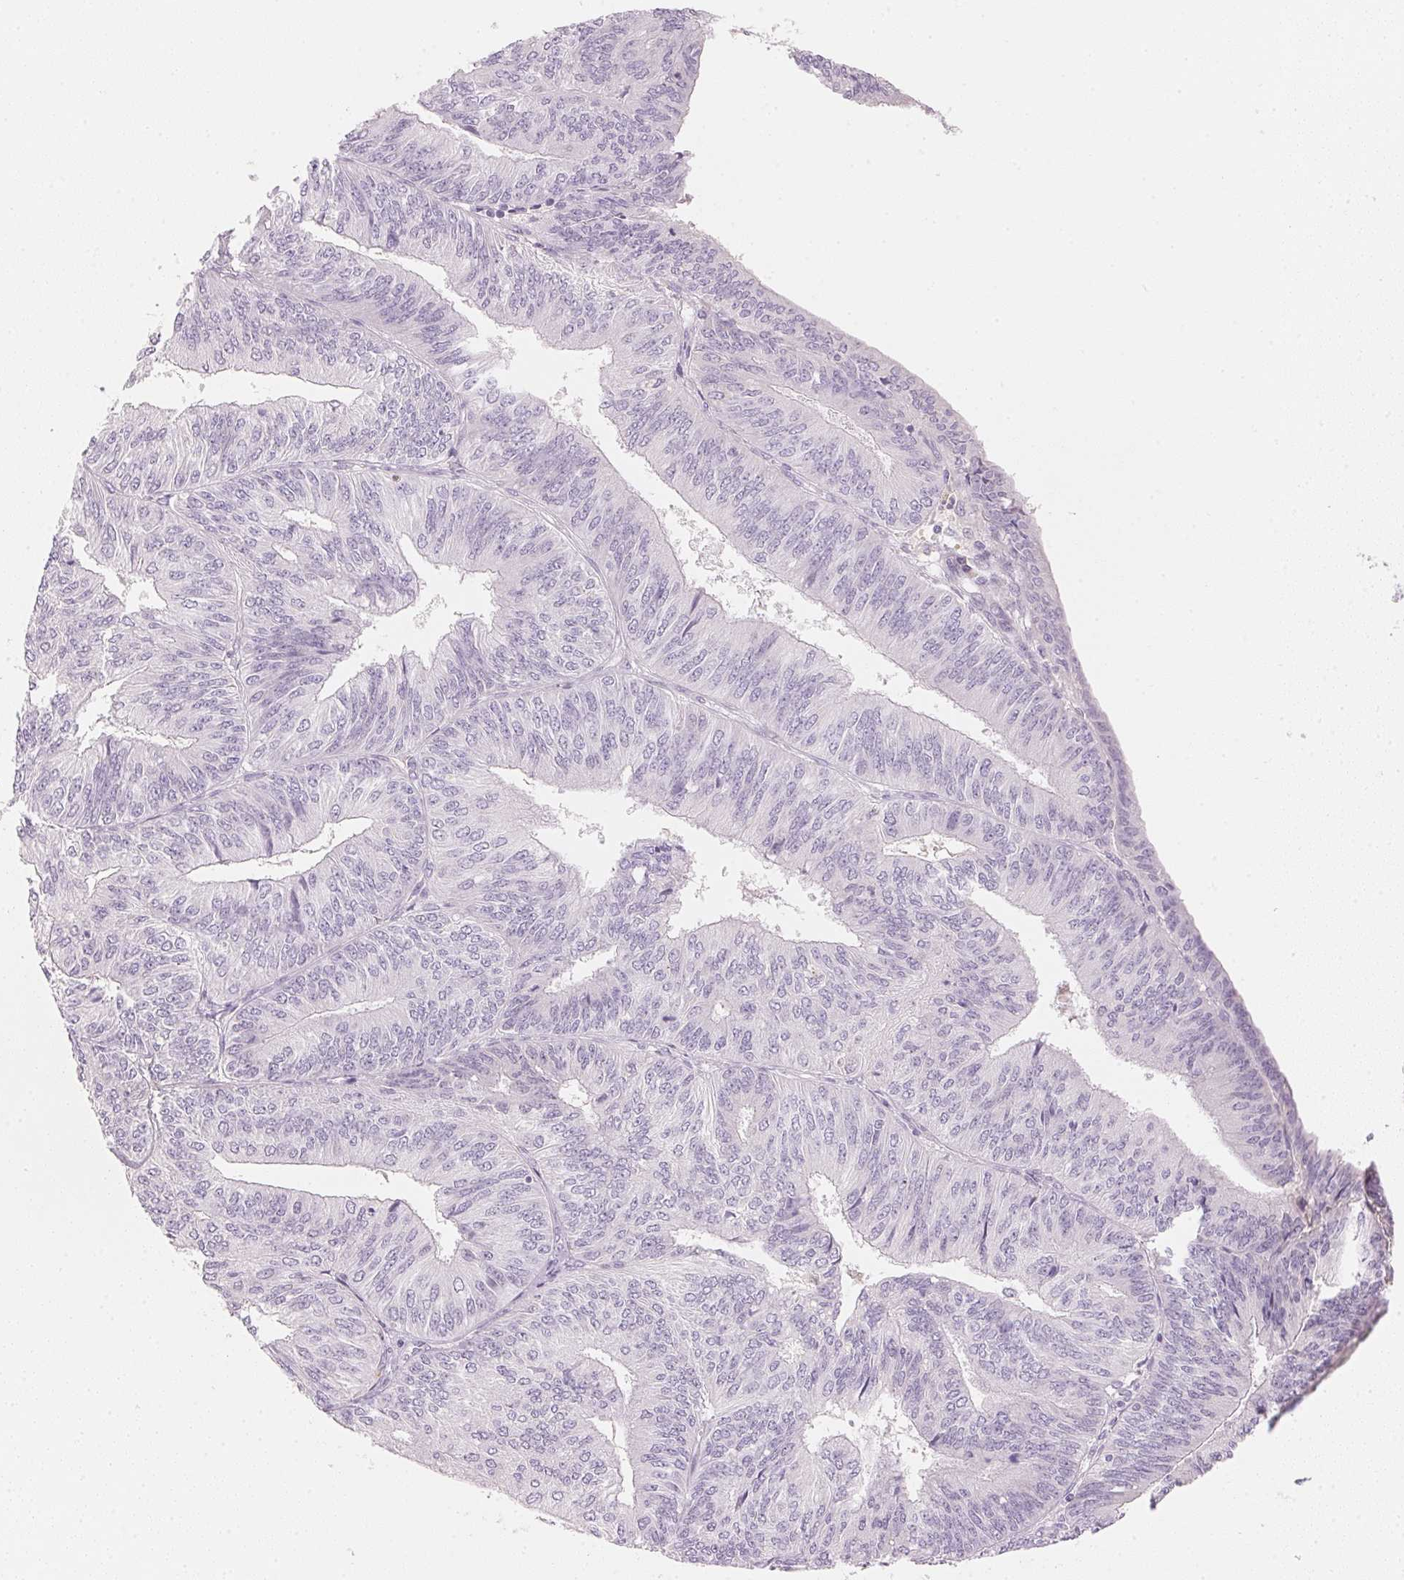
{"staining": {"intensity": "negative", "quantity": "none", "location": "none"}, "tissue": "endometrial cancer", "cell_type": "Tumor cells", "image_type": "cancer", "snomed": [{"axis": "morphology", "description": "Adenocarcinoma, NOS"}, {"axis": "topography", "description": "Endometrium"}], "caption": "Tumor cells show no significant protein positivity in endometrial adenocarcinoma.", "gene": "RMDN2", "patient": {"sex": "female", "age": 58}}